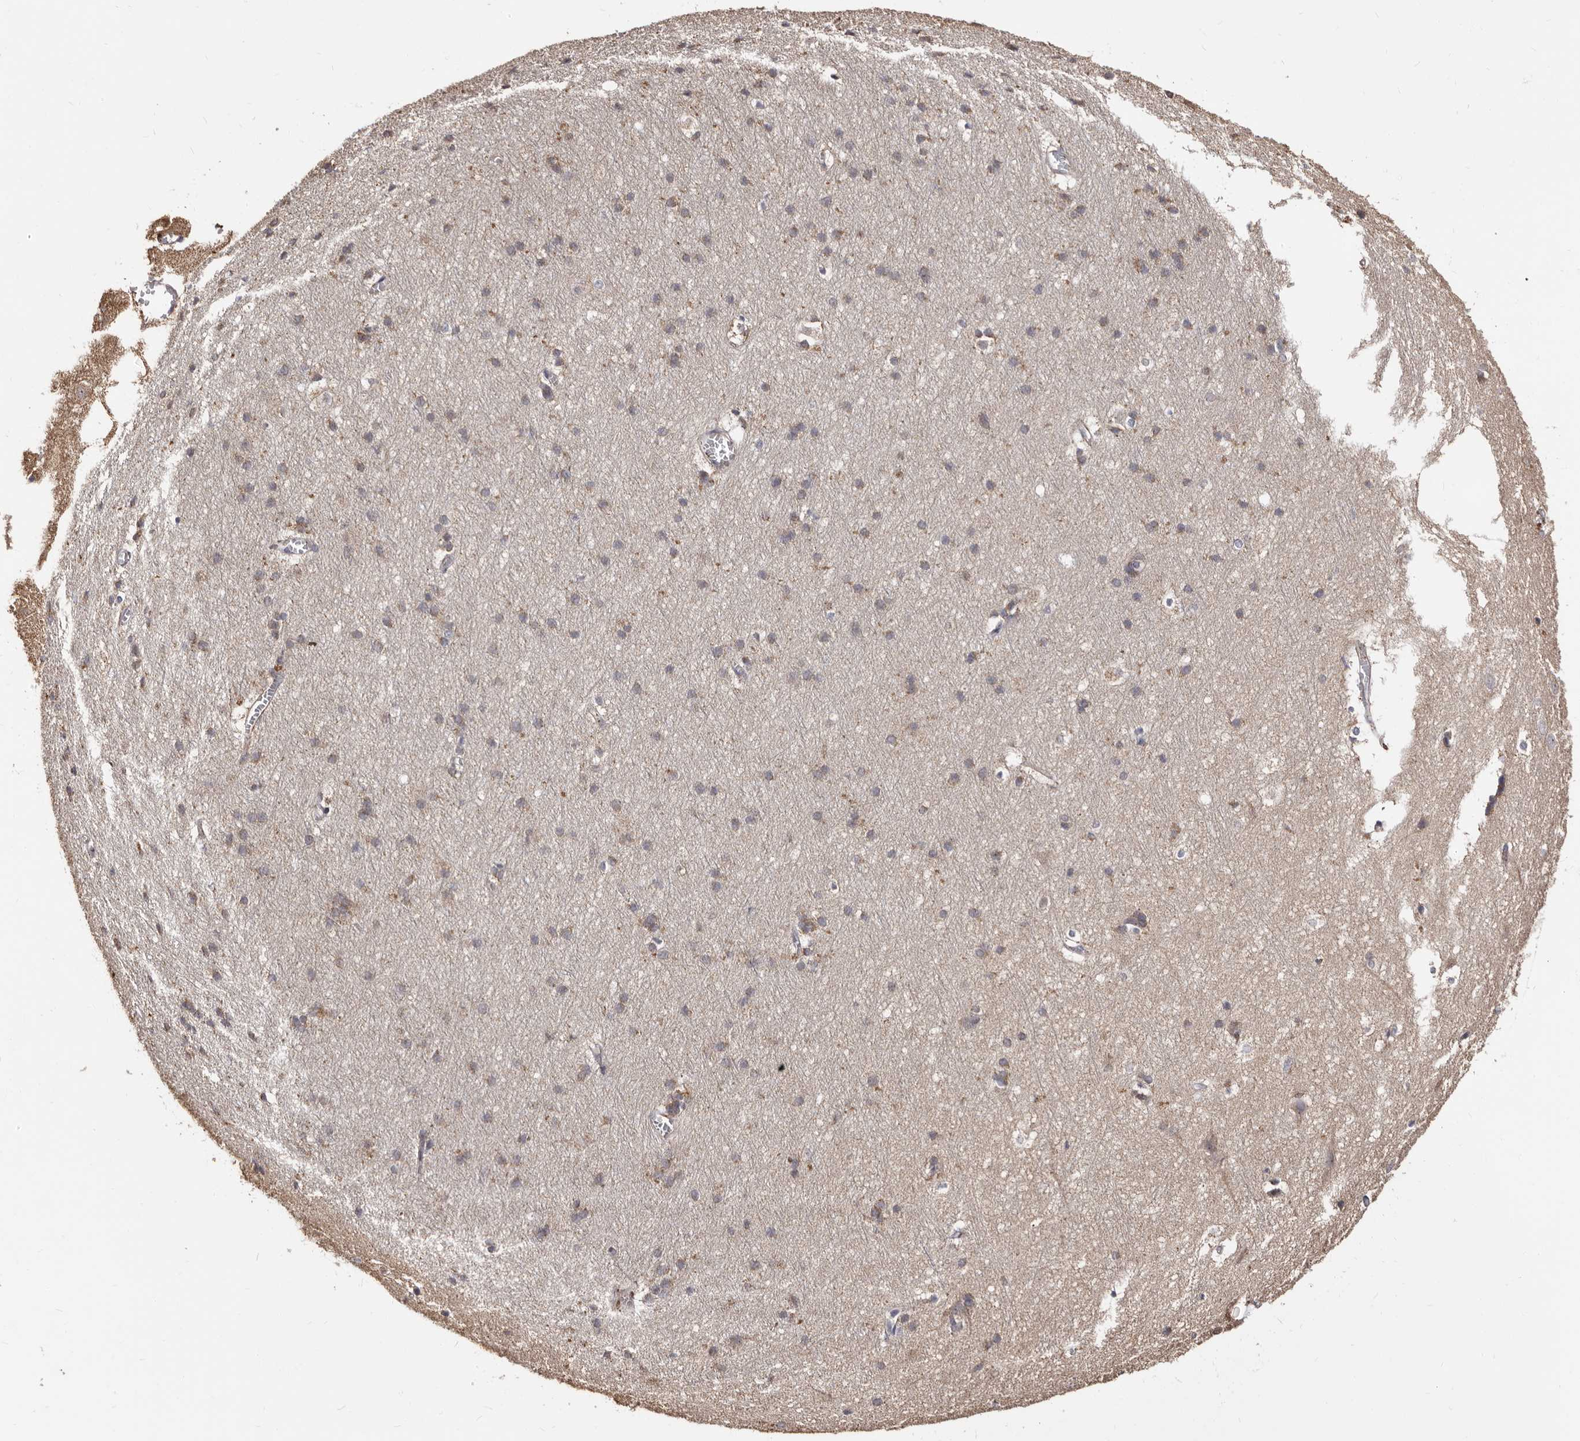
{"staining": {"intensity": "weak", "quantity": ">75%", "location": "cytoplasmic/membranous"}, "tissue": "cerebral cortex", "cell_type": "Endothelial cells", "image_type": "normal", "snomed": [{"axis": "morphology", "description": "Normal tissue, NOS"}, {"axis": "topography", "description": "Cerebral cortex"}], "caption": "Normal cerebral cortex reveals weak cytoplasmic/membranous positivity in approximately >75% of endothelial cells (DAB (3,3'-diaminobenzidine) IHC with brightfield microscopy, high magnification)..", "gene": "PTAFR", "patient": {"sex": "male", "age": 54}}